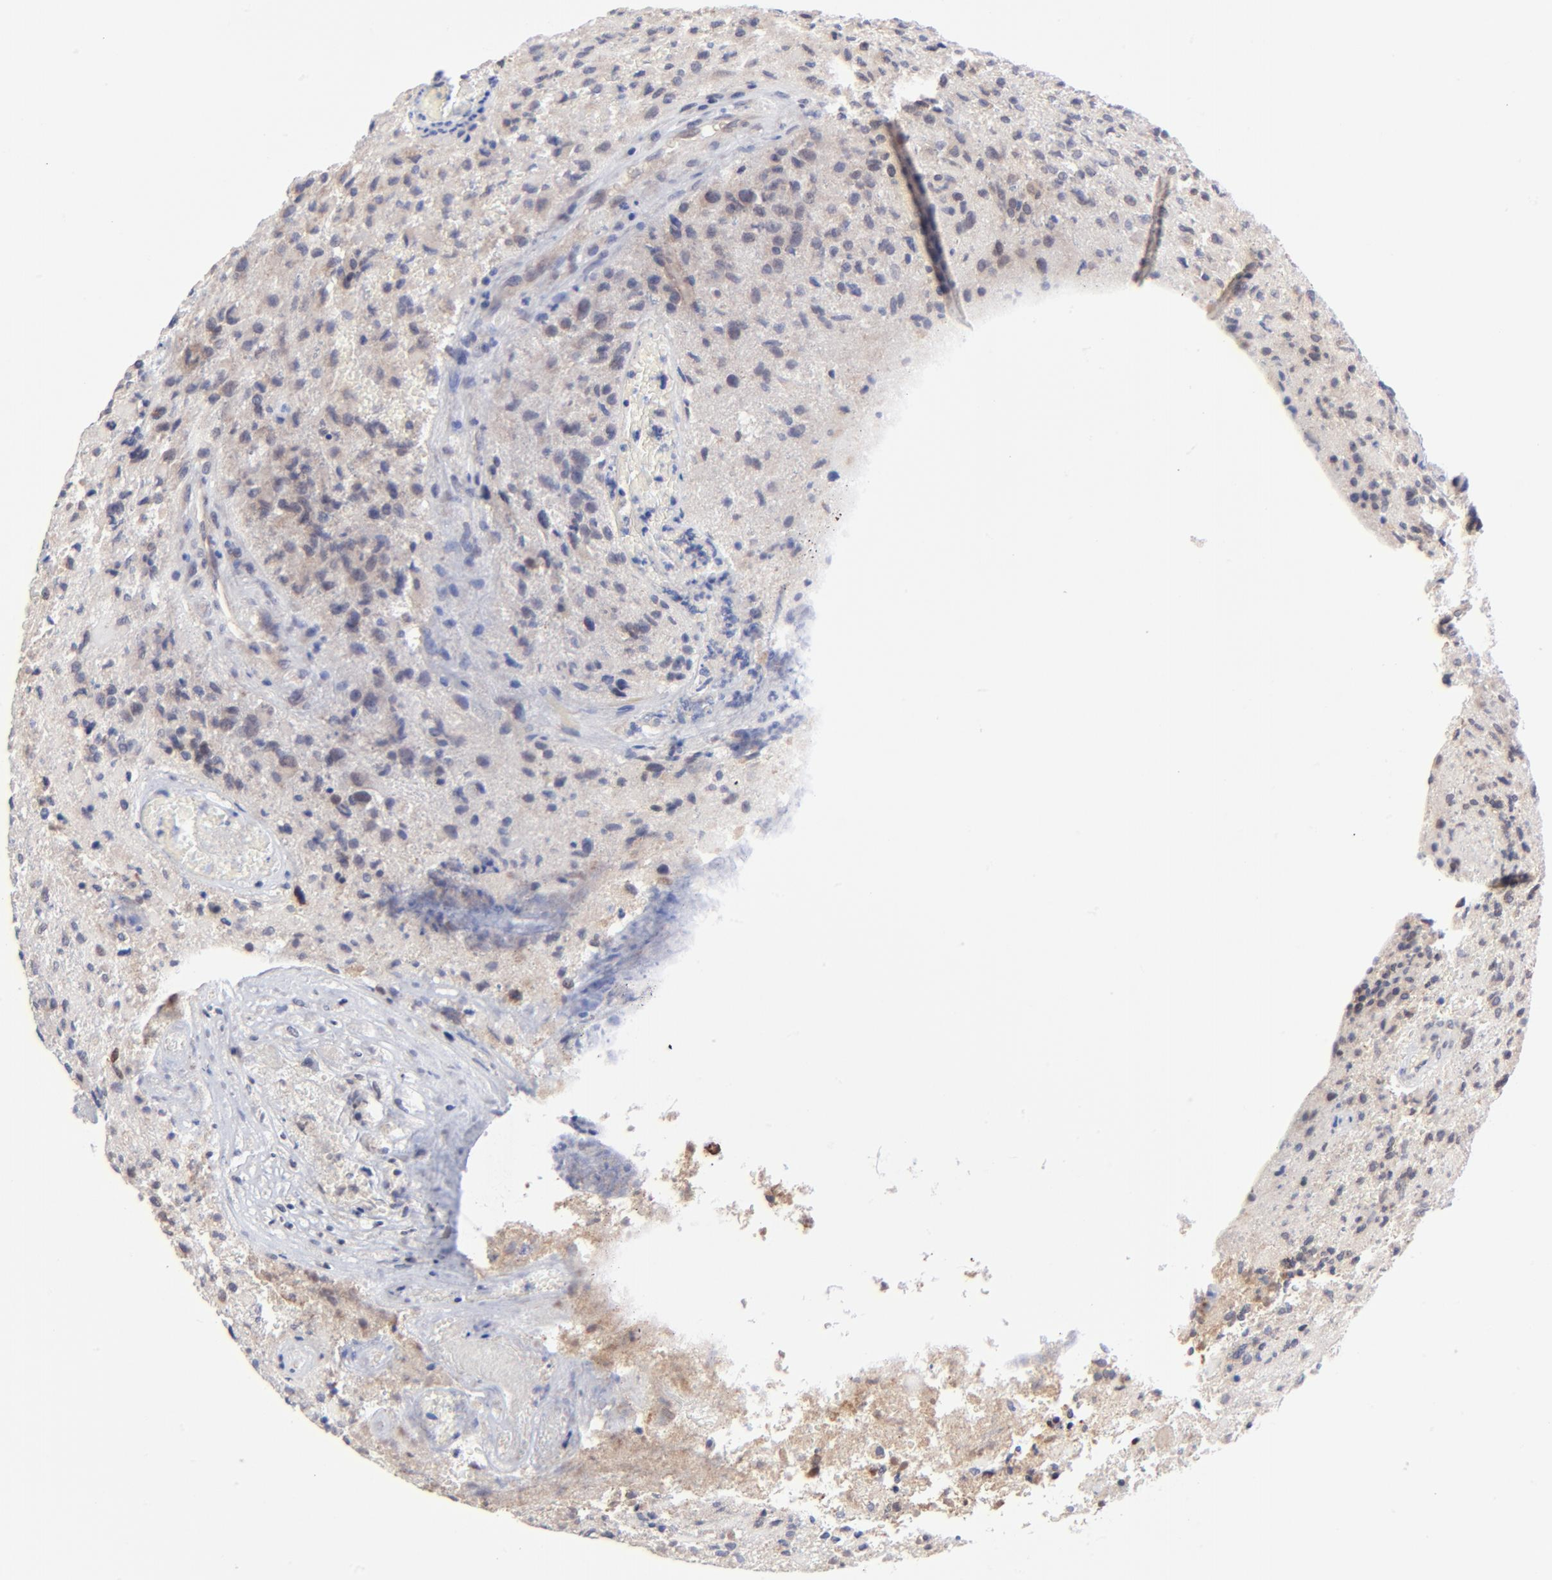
{"staining": {"intensity": "weak", "quantity": "<25%", "location": "cytoplasmic/membranous"}, "tissue": "glioma", "cell_type": "Tumor cells", "image_type": "cancer", "snomed": [{"axis": "morphology", "description": "Glioma, malignant, High grade"}, {"axis": "topography", "description": "Brain"}], "caption": "Tumor cells show no significant protein expression in glioma.", "gene": "FBXO8", "patient": {"sex": "male", "age": 69}}